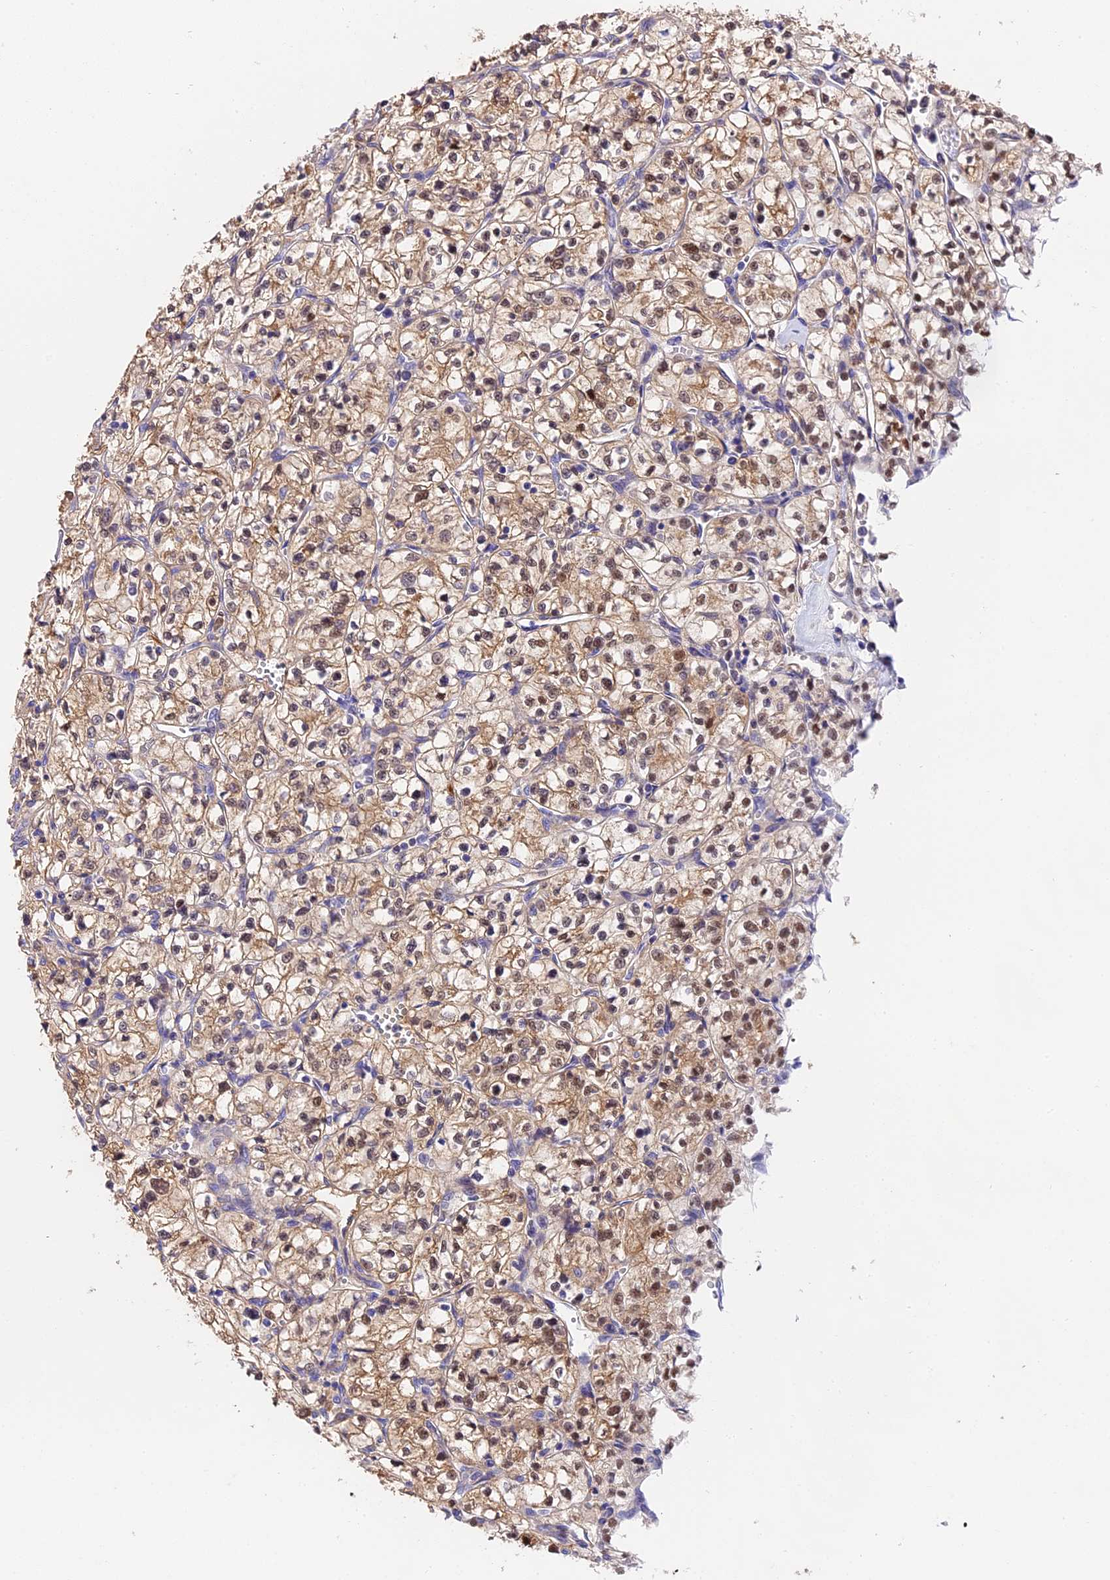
{"staining": {"intensity": "moderate", "quantity": ">75%", "location": "cytoplasmic/membranous,nuclear"}, "tissue": "renal cancer", "cell_type": "Tumor cells", "image_type": "cancer", "snomed": [{"axis": "morphology", "description": "Adenocarcinoma, NOS"}, {"axis": "topography", "description": "Kidney"}], "caption": "Adenocarcinoma (renal) stained with DAB immunohistochemistry displays medium levels of moderate cytoplasmic/membranous and nuclear positivity in about >75% of tumor cells. (Stains: DAB (3,3'-diaminobenzidine) in brown, nuclei in blue, Microscopy: brightfield microscopy at high magnification).", "gene": "LYPD6", "patient": {"sex": "female", "age": 64}}